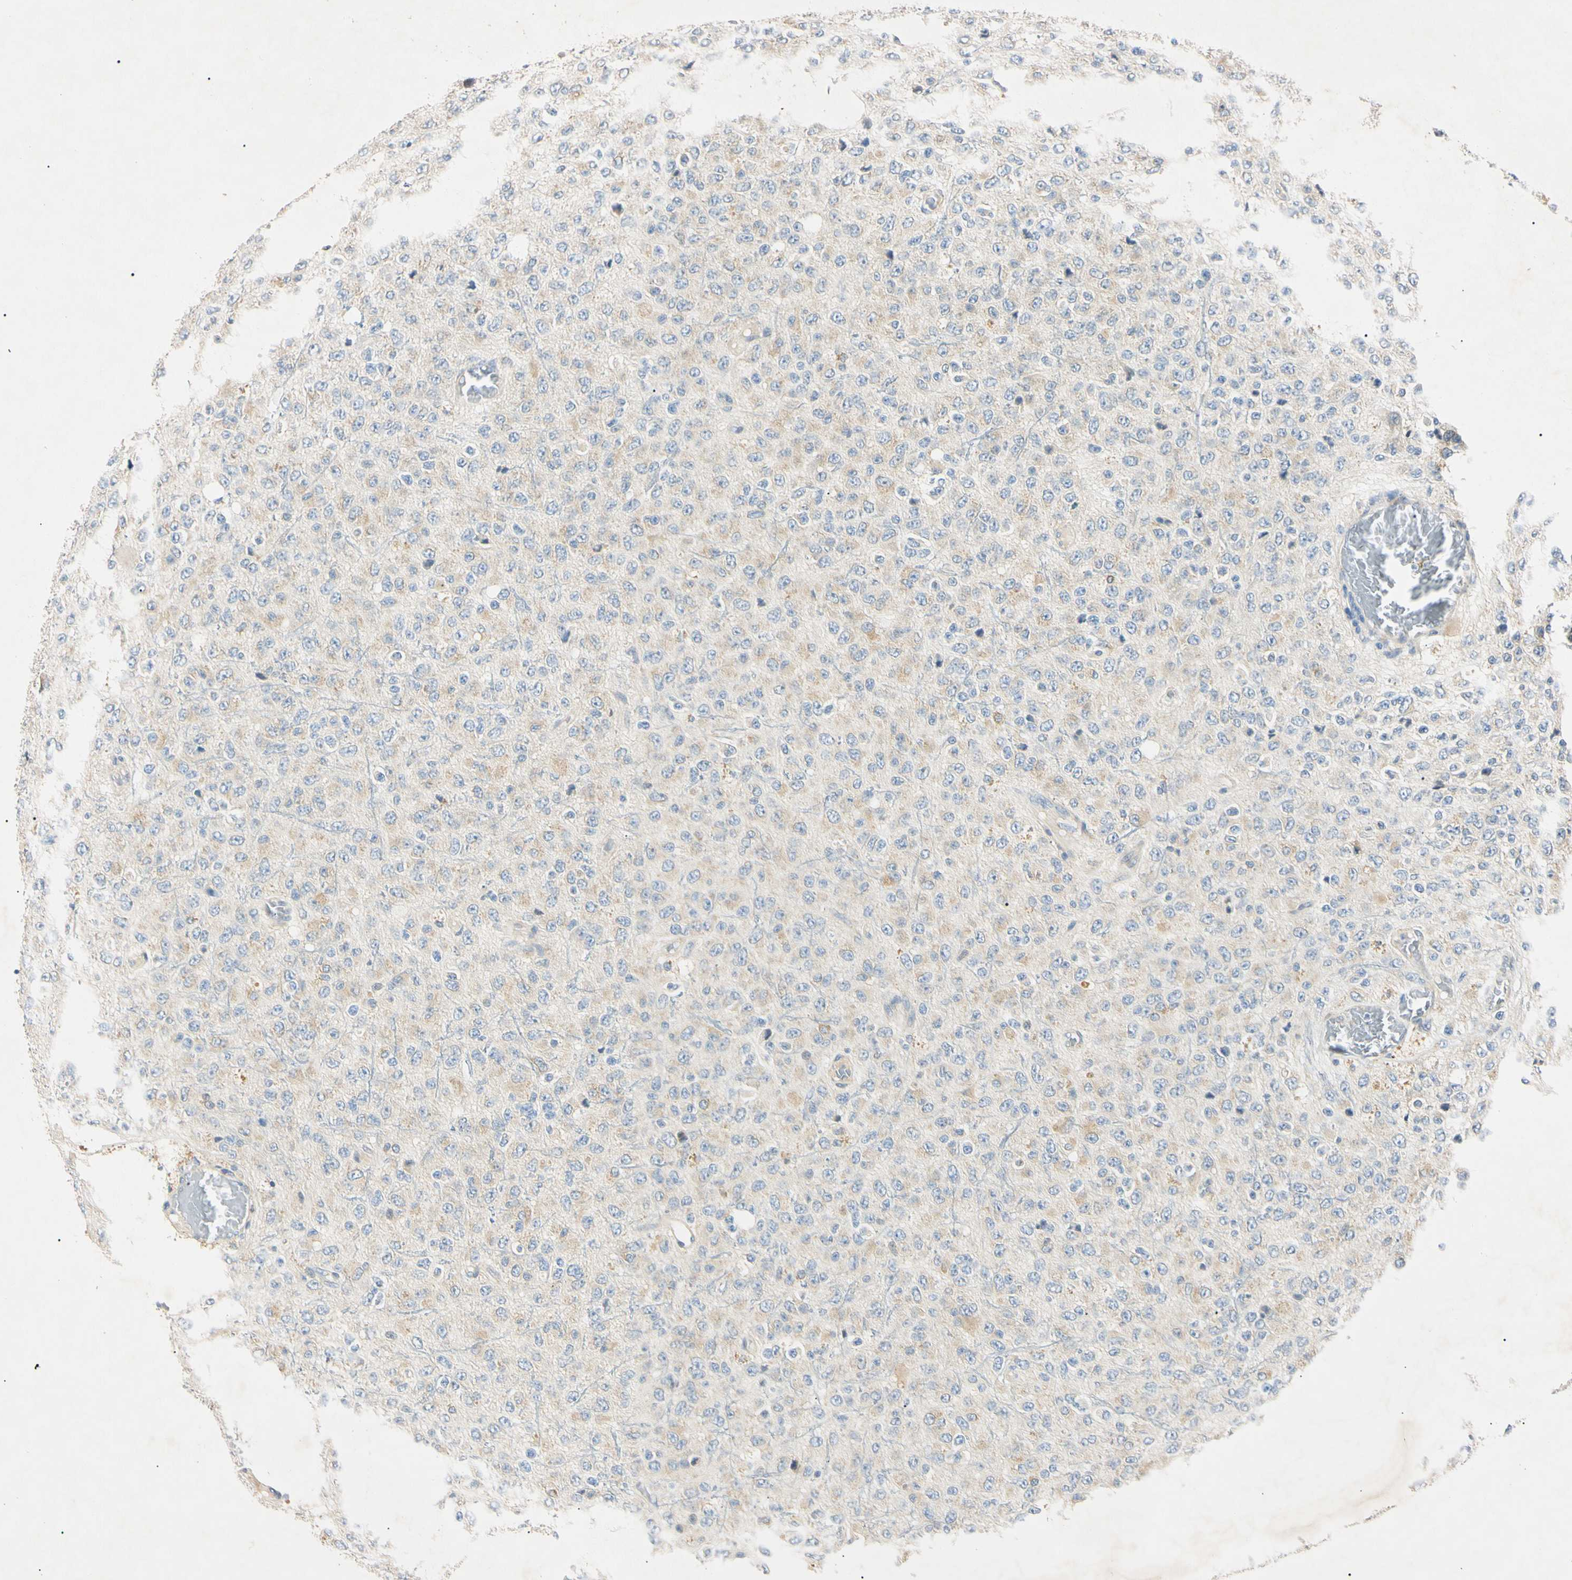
{"staining": {"intensity": "weak", "quantity": "25%-75%", "location": "cytoplasmic/membranous"}, "tissue": "glioma", "cell_type": "Tumor cells", "image_type": "cancer", "snomed": [{"axis": "morphology", "description": "Glioma, malignant, High grade"}, {"axis": "topography", "description": "pancreas cauda"}], "caption": "Immunohistochemistry (IHC) of human malignant glioma (high-grade) exhibits low levels of weak cytoplasmic/membranous expression in approximately 25%-75% of tumor cells.", "gene": "DNAJB12", "patient": {"sex": "male", "age": 60}}